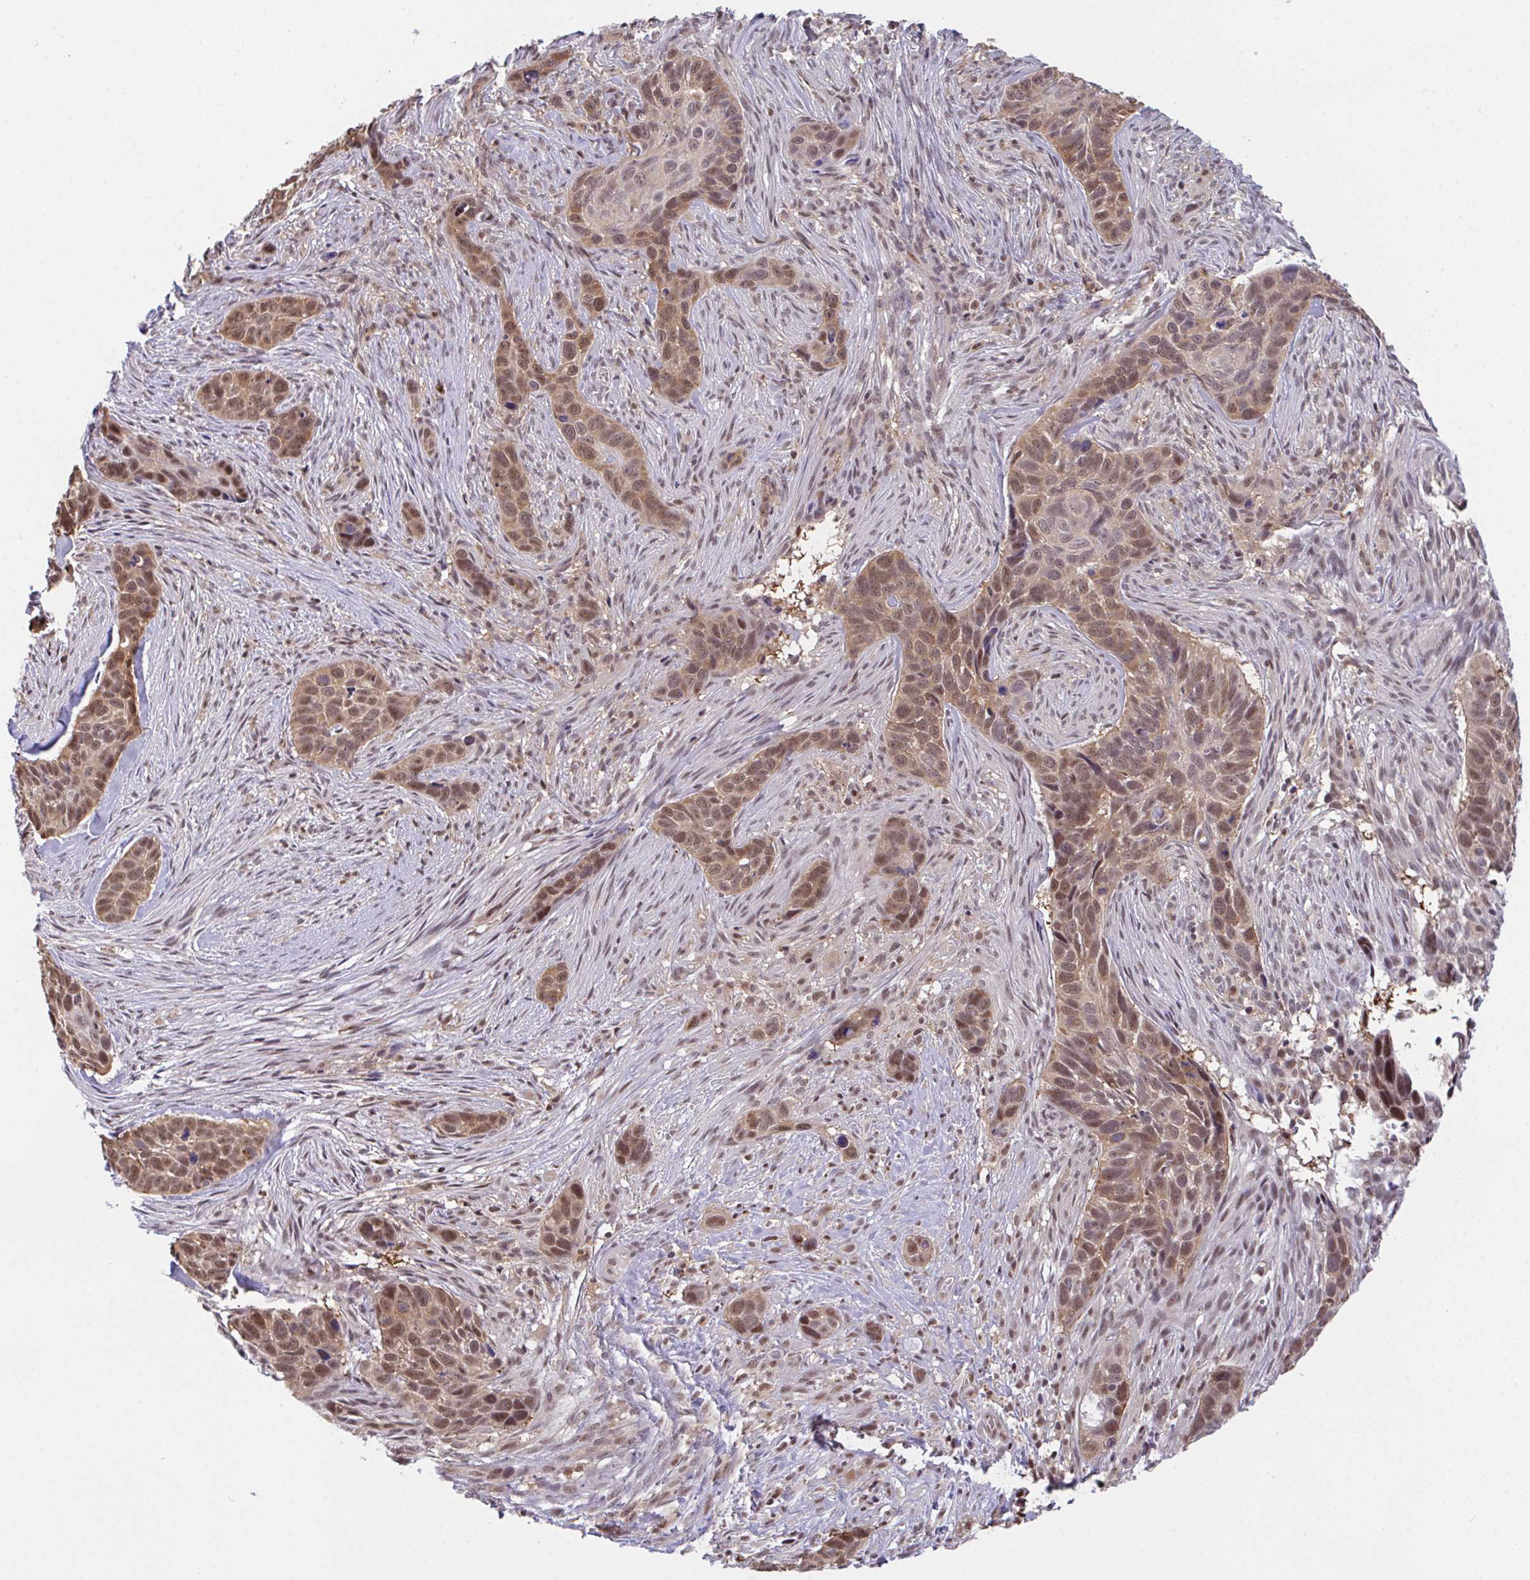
{"staining": {"intensity": "moderate", "quantity": ">75%", "location": "cytoplasmic/membranous,nuclear"}, "tissue": "skin cancer", "cell_type": "Tumor cells", "image_type": "cancer", "snomed": [{"axis": "morphology", "description": "Basal cell carcinoma"}, {"axis": "topography", "description": "Skin"}], "caption": "Moderate cytoplasmic/membranous and nuclear positivity is seen in approximately >75% of tumor cells in skin cancer.", "gene": "OR6K3", "patient": {"sex": "female", "age": 82}}